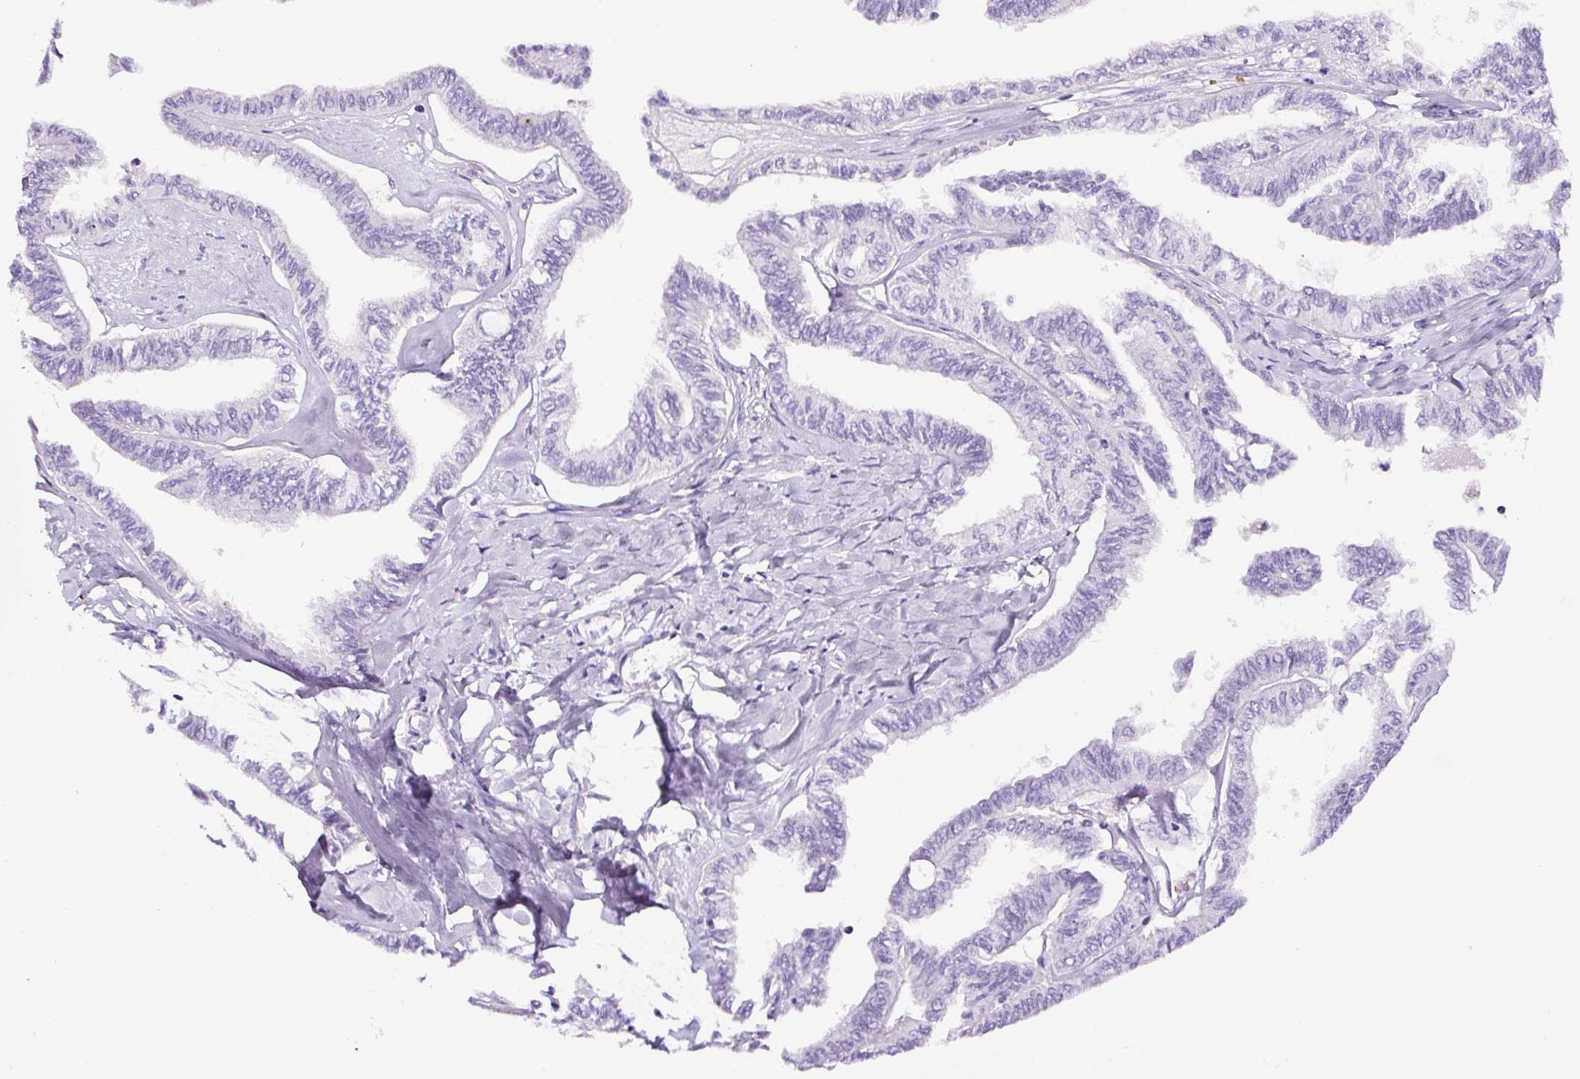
{"staining": {"intensity": "negative", "quantity": "none", "location": "none"}, "tissue": "ovarian cancer", "cell_type": "Tumor cells", "image_type": "cancer", "snomed": [{"axis": "morphology", "description": "Carcinoma, endometroid"}, {"axis": "topography", "description": "Ovary"}], "caption": "Human ovarian cancer stained for a protein using immunohistochemistry exhibits no expression in tumor cells.", "gene": "SP8", "patient": {"sex": "female", "age": 70}}